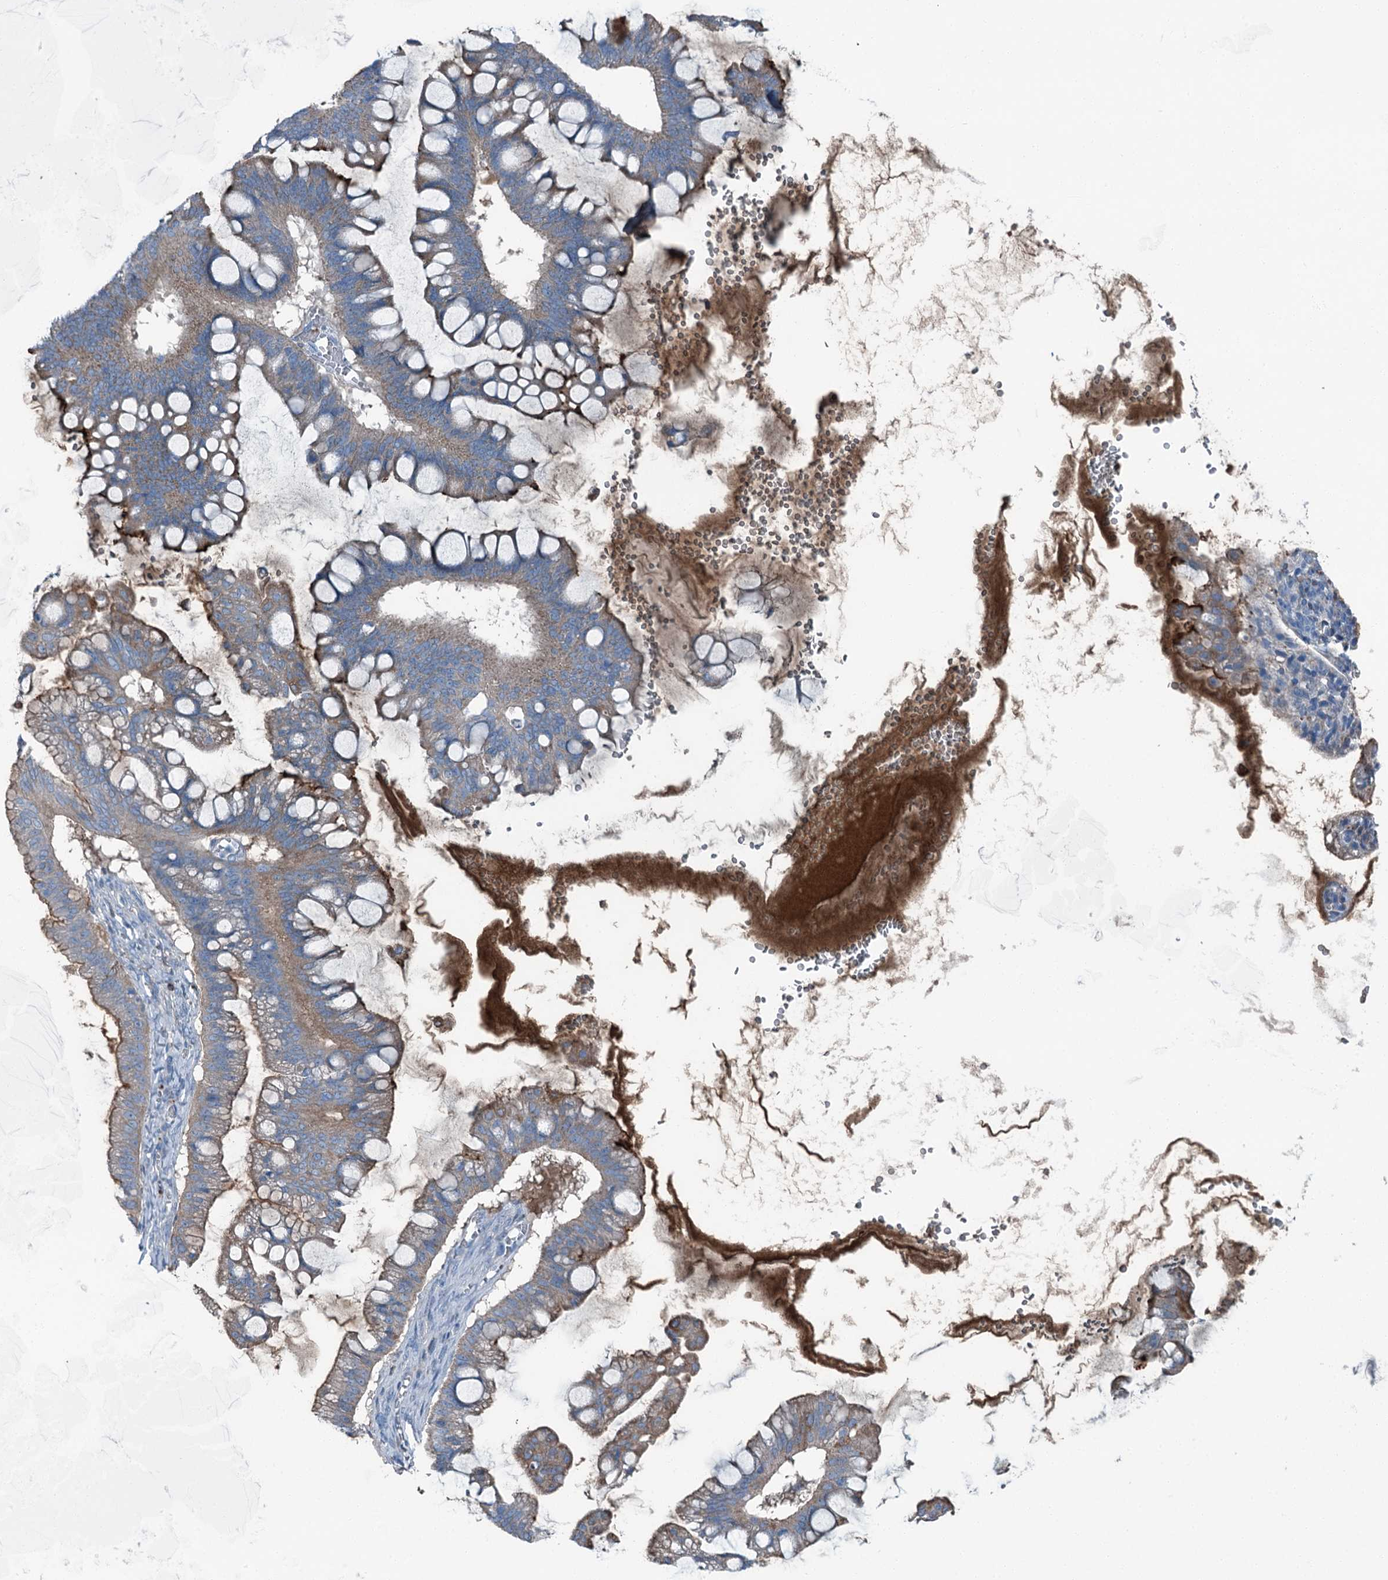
{"staining": {"intensity": "moderate", "quantity": "<25%", "location": "cytoplasmic/membranous"}, "tissue": "ovarian cancer", "cell_type": "Tumor cells", "image_type": "cancer", "snomed": [{"axis": "morphology", "description": "Cystadenocarcinoma, mucinous, NOS"}, {"axis": "topography", "description": "Ovary"}], "caption": "Tumor cells reveal low levels of moderate cytoplasmic/membranous expression in approximately <25% of cells in mucinous cystadenocarcinoma (ovarian). (DAB (3,3'-diaminobenzidine) = brown stain, brightfield microscopy at high magnification).", "gene": "AXL", "patient": {"sex": "female", "age": 73}}